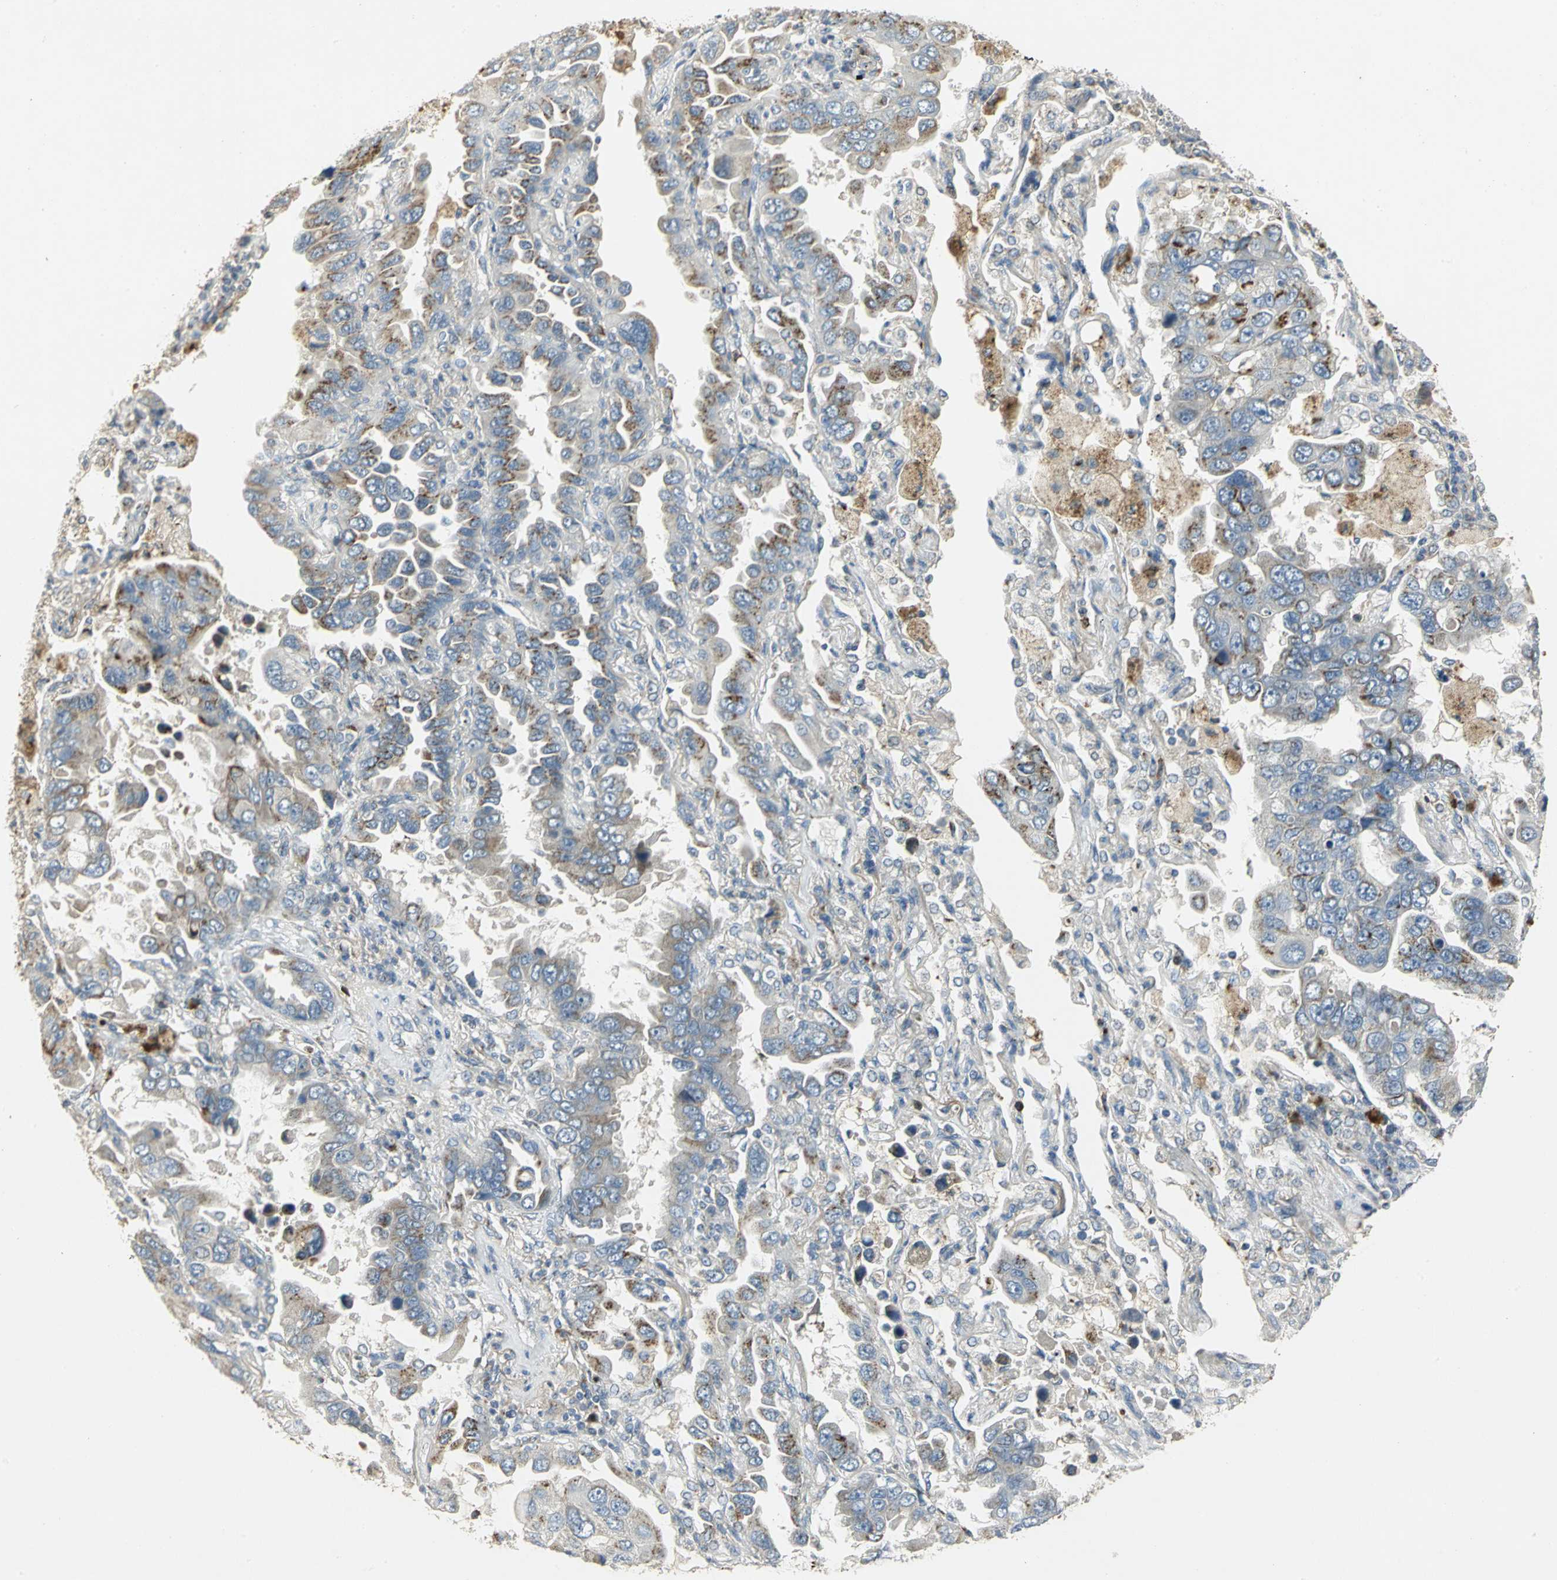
{"staining": {"intensity": "weak", "quantity": "<25%", "location": "cytoplasmic/membranous"}, "tissue": "lung cancer", "cell_type": "Tumor cells", "image_type": "cancer", "snomed": [{"axis": "morphology", "description": "Adenocarcinoma, NOS"}, {"axis": "topography", "description": "Lung"}], "caption": "IHC micrograph of neoplastic tissue: human lung cancer stained with DAB demonstrates no significant protein positivity in tumor cells.", "gene": "TM9SF2", "patient": {"sex": "male", "age": 64}}